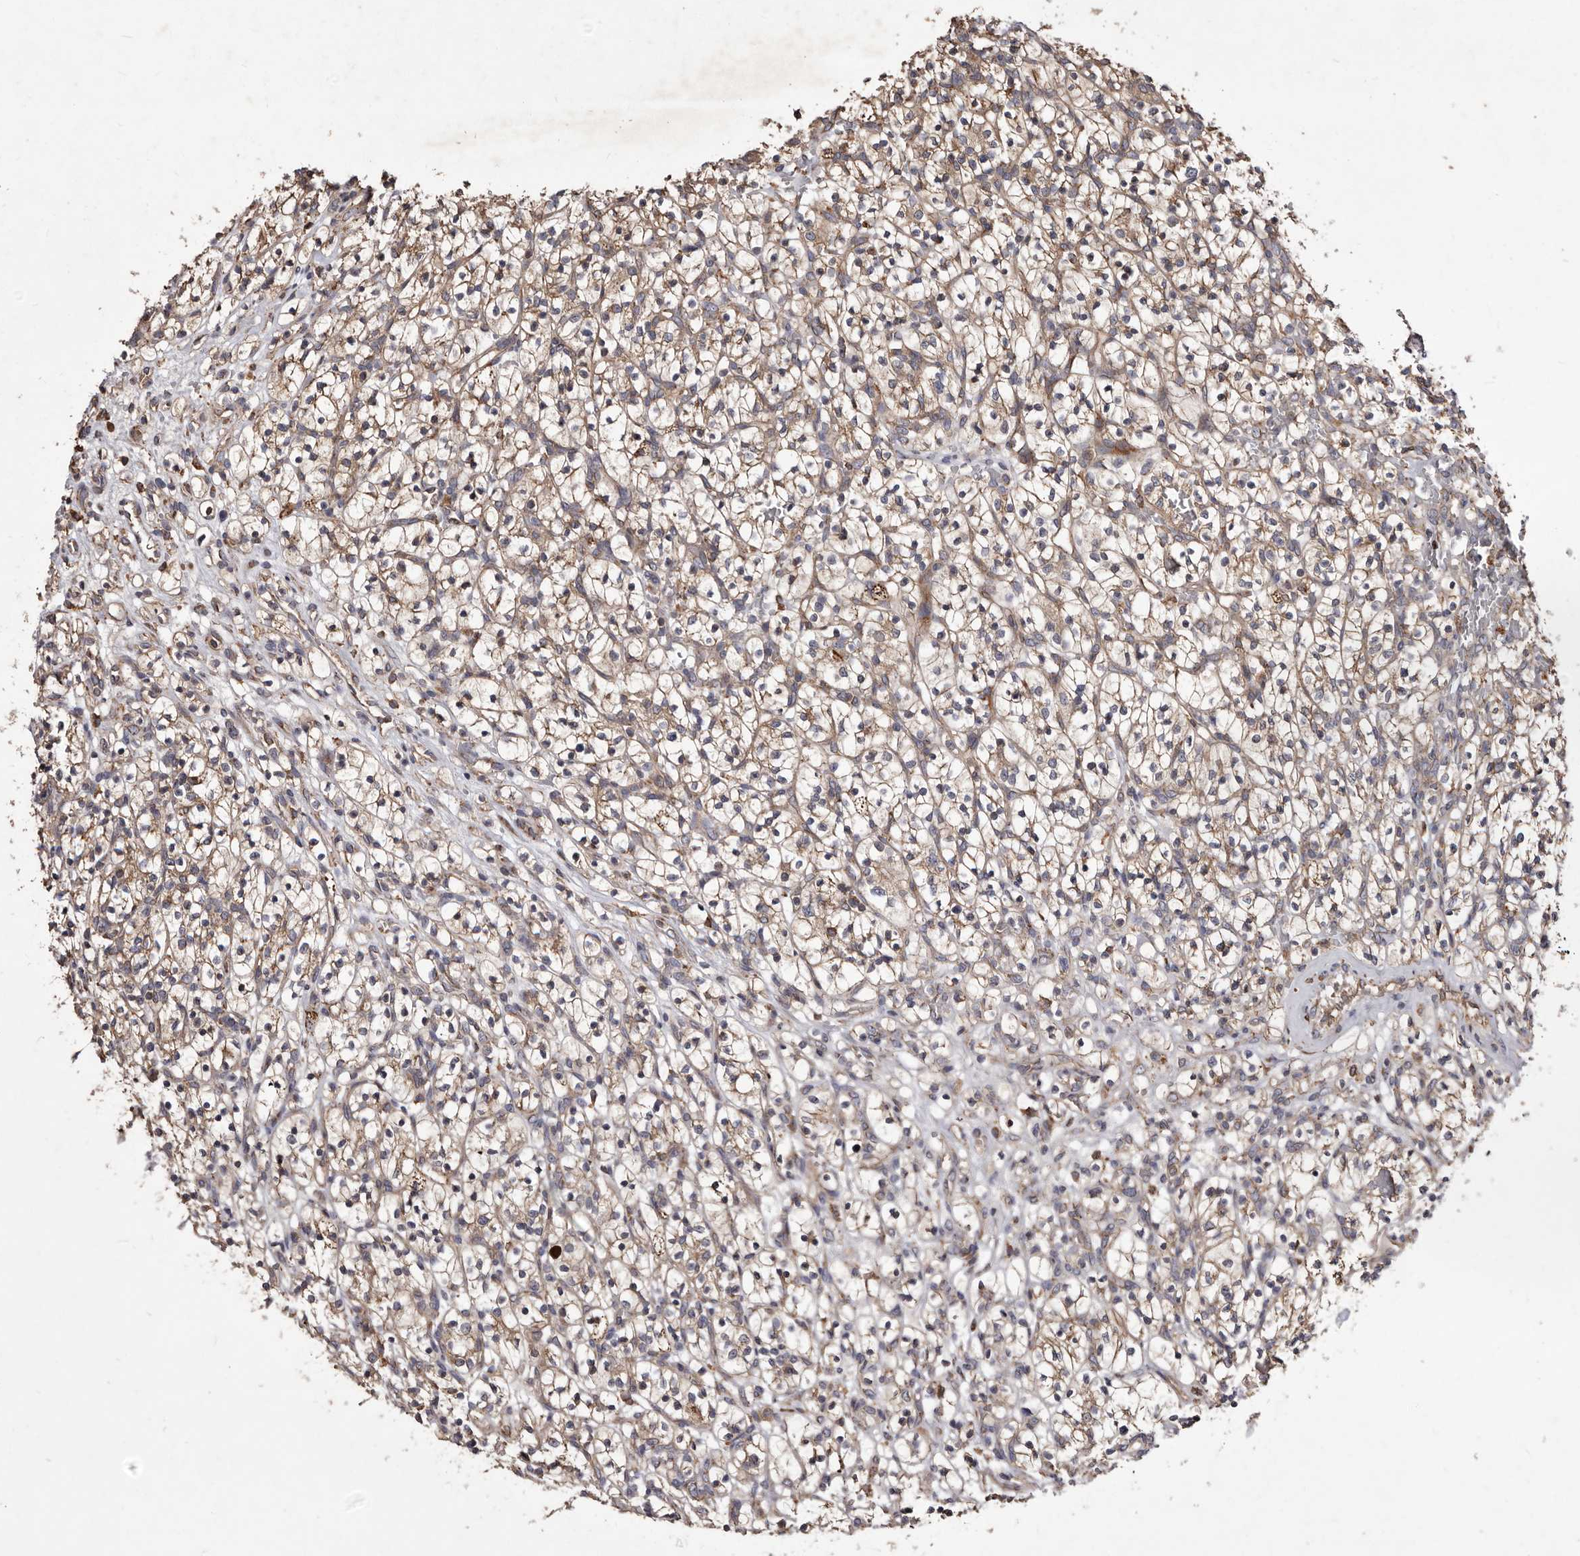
{"staining": {"intensity": "weak", "quantity": ">75%", "location": "cytoplasmic/membranous"}, "tissue": "renal cancer", "cell_type": "Tumor cells", "image_type": "cancer", "snomed": [{"axis": "morphology", "description": "Adenocarcinoma, NOS"}, {"axis": "topography", "description": "Kidney"}], "caption": "Immunohistochemistry (IHC) histopathology image of neoplastic tissue: human renal cancer (adenocarcinoma) stained using IHC shows low levels of weak protein expression localized specifically in the cytoplasmic/membranous of tumor cells, appearing as a cytoplasmic/membranous brown color.", "gene": "STEAP2", "patient": {"sex": "female", "age": 57}}